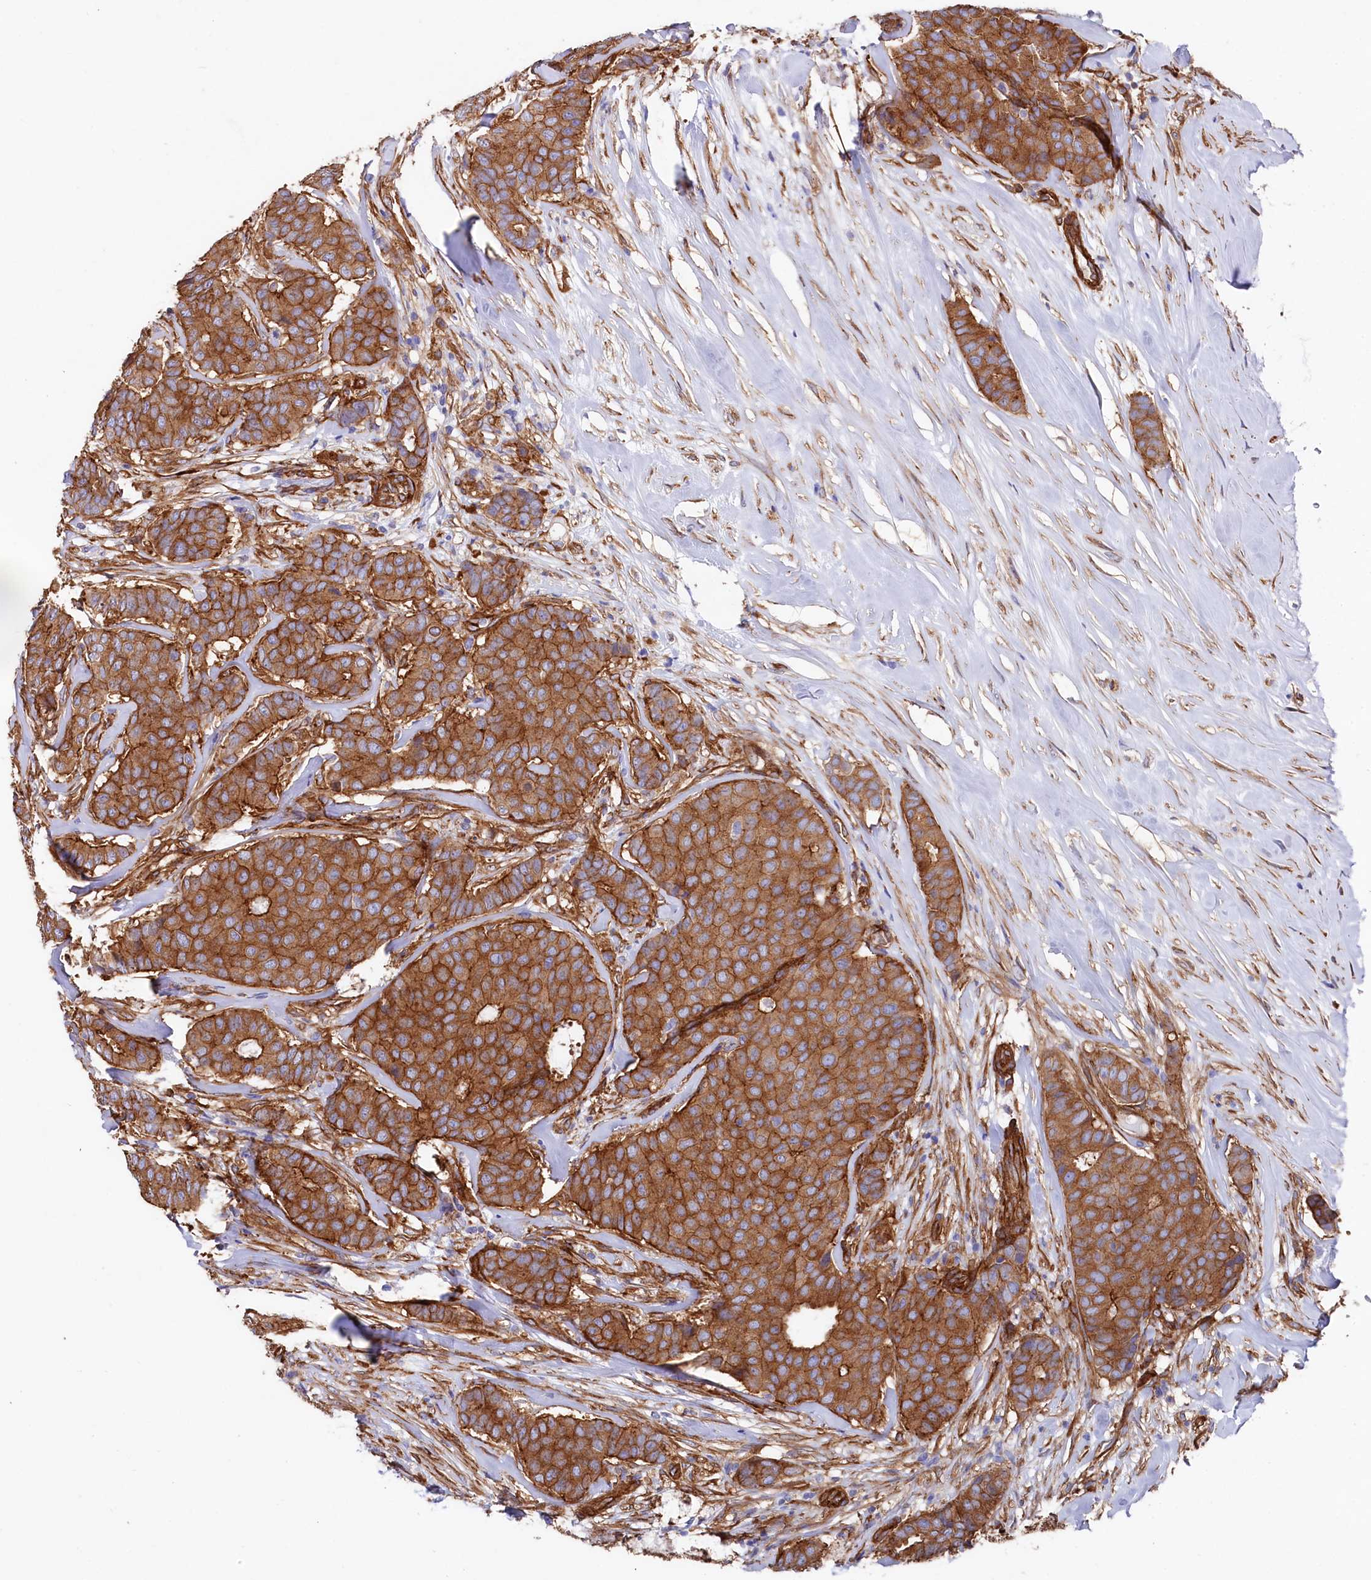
{"staining": {"intensity": "strong", "quantity": ">75%", "location": "cytoplasmic/membranous"}, "tissue": "breast cancer", "cell_type": "Tumor cells", "image_type": "cancer", "snomed": [{"axis": "morphology", "description": "Duct carcinoma"}, {"axis": "topography", "description": "Breast"}], "caption": "Infiltrating ductal carcinoma (breast) was stained to show a protein in brown. There is high levels of strong cytoplasmic/membranous staining in approximately >75% of tumor cells.", "gene": "TNKS1BP1", "patient": {"sex": "female", "age": 75}}